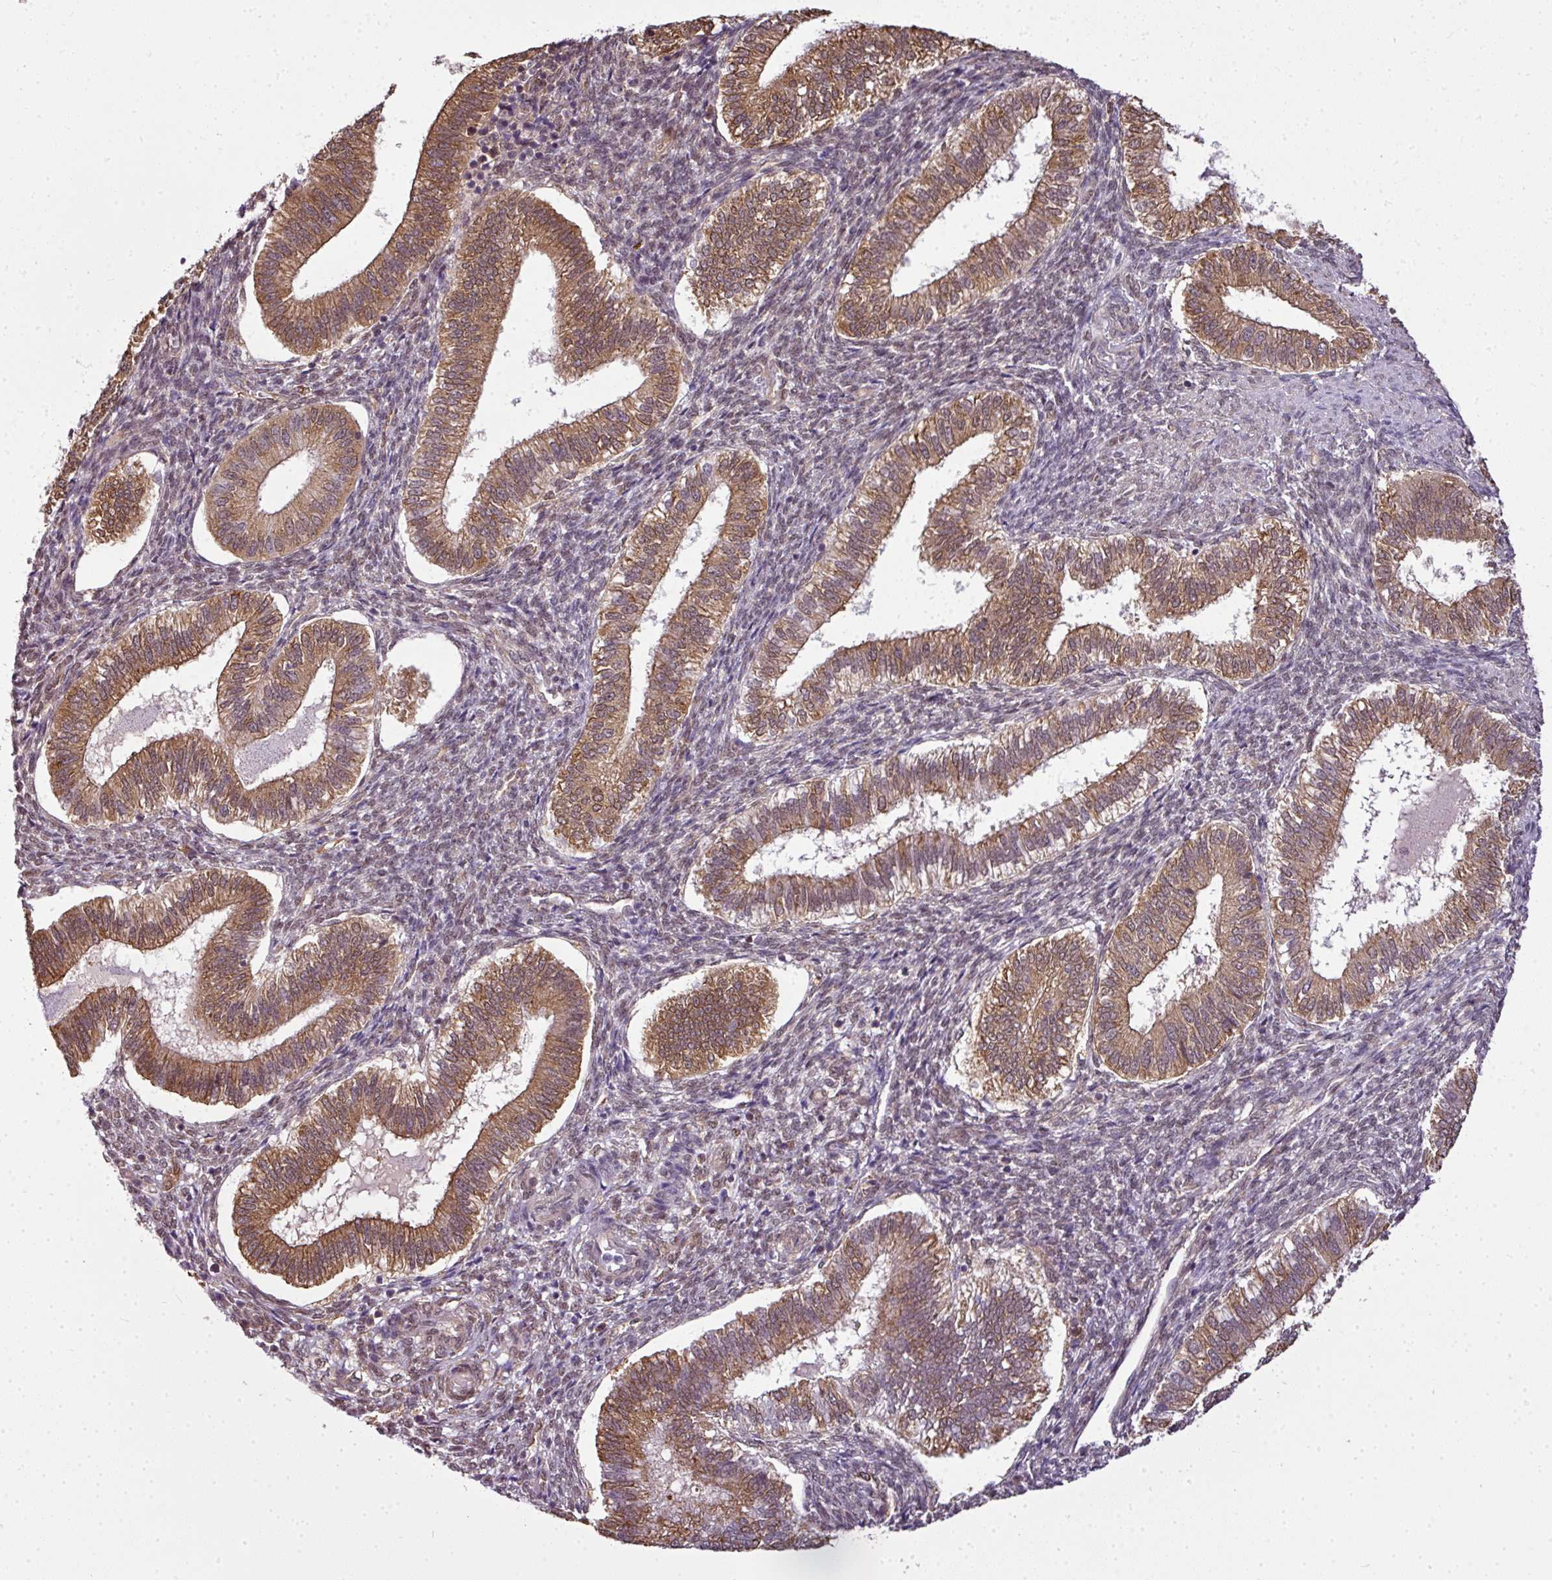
{"staining": {"intensity": "moderate", "quantity": "<25%", "location": "cytoplasmic/membranous"}, "tissue": "endometrium", "cell_type": "Cells in endometrial stroma", "image_type": "normal", "snomed": [{"axis": "morphology", "description": "Normal tissue, NOS"}, {"axis": "topography", "description": "Endometrium"}], "caption": "Cells in endometrial stroma show low levels of moderate cytoplasmic/membranous expression in about <25% of cells in normal endometrium.", "gene": "RBM14", "patient": {"sex": "female", "age": 25}}